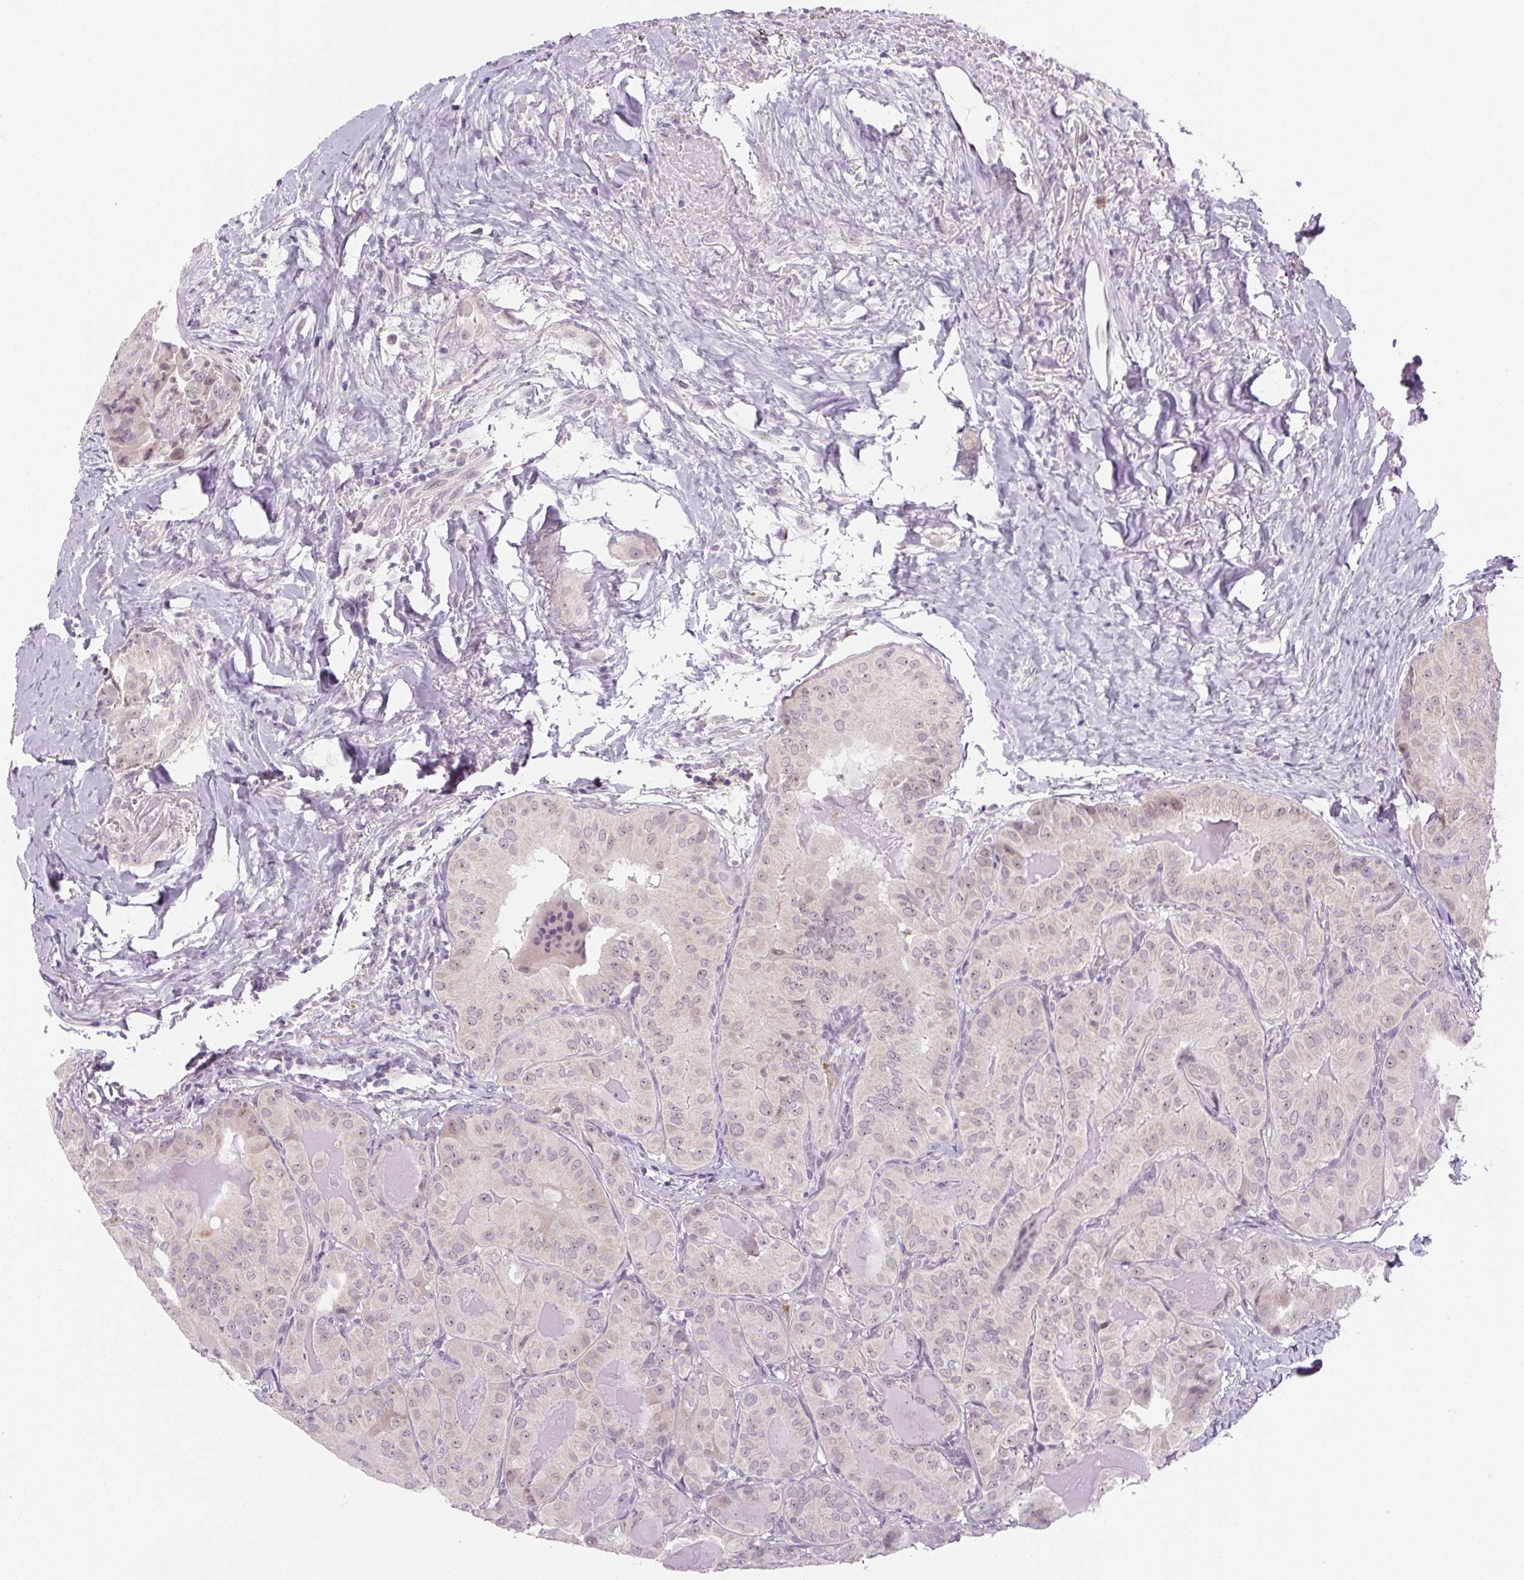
{"staining": {"intensity": "weak", "quantity": "25%-75%", "location": "nuclear"}, "tissue": "thyroid cancer", "cell_type": "Tumor cells", "image_type": "cancer", "snomed": [{"axis": "morphology", "description": "Papillary adenocarcinoma, NOS"}, {"axis": "topography", "description": "Thyroid gland"}], "caption": "A photomicrograph of human thyroid papillary adenocarcinoma stained for a protein exhibits weak nuclear brown staining in tumor cells.", "gene": "SGF29", "patient": {"sex": "female", "age": 68}}